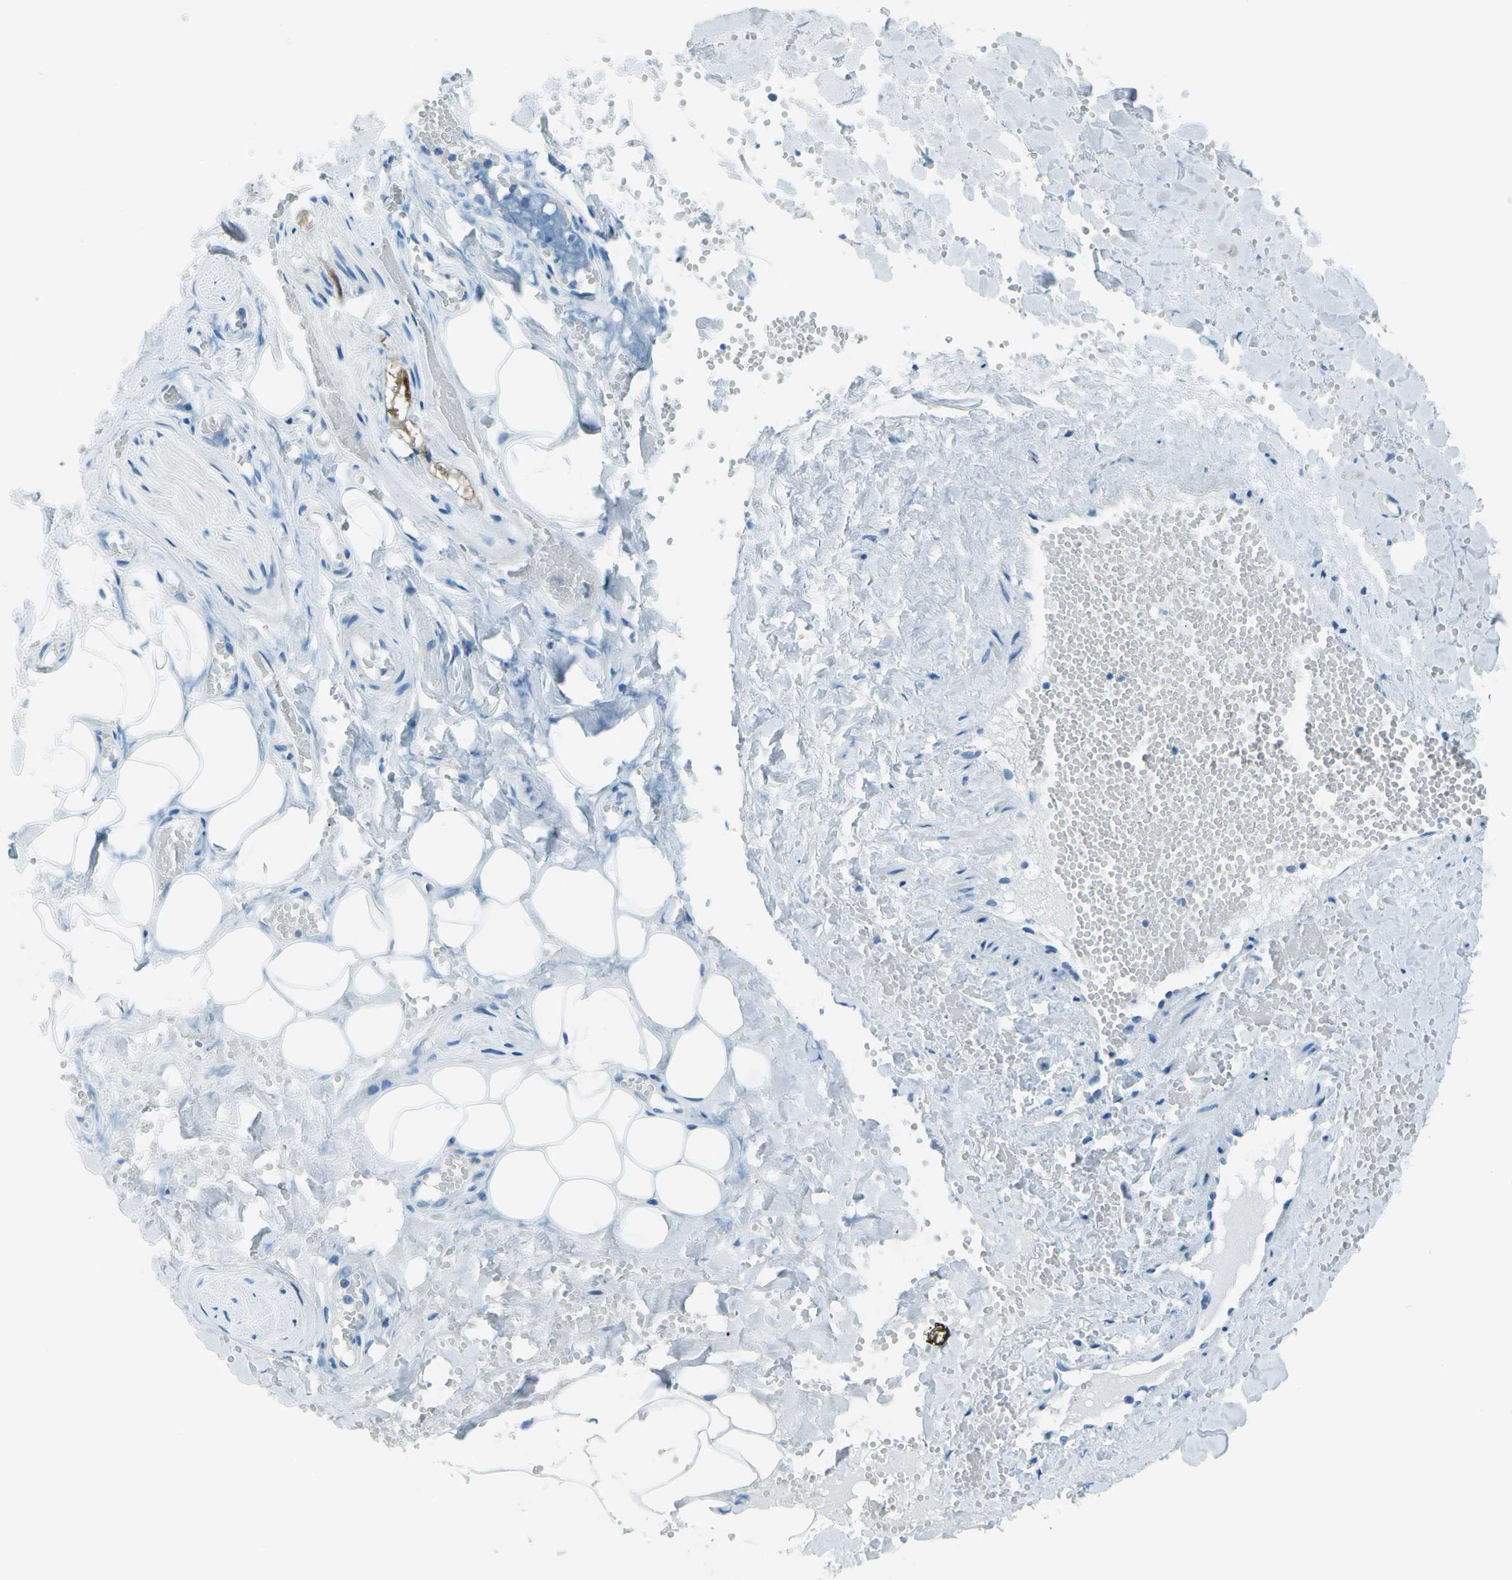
{"staining": {"intensity": "negative", "quantity": "none", "location": "none"}, "tissue": "salivary gland", "cell_type": "Glandular cells", "image_type": "normal", "snomed": [{"axis": "morphology", "description": "Normal tissue, NOS"}, {"axis": "topography", "description": "Salivary gland"}], "caption": "DAB (3,3'-diaminobenzidine) immunohistochemical staining of unremarkable human salivary gland exhibits no significant positivity in glandular cells. (DAB (3,3'-diaminobenzidine) immunohistochemistry visualized using brightfield microscopy, high magnification).", "gene": "FGF1", "patient": {"sex": "male", "age": 62}}